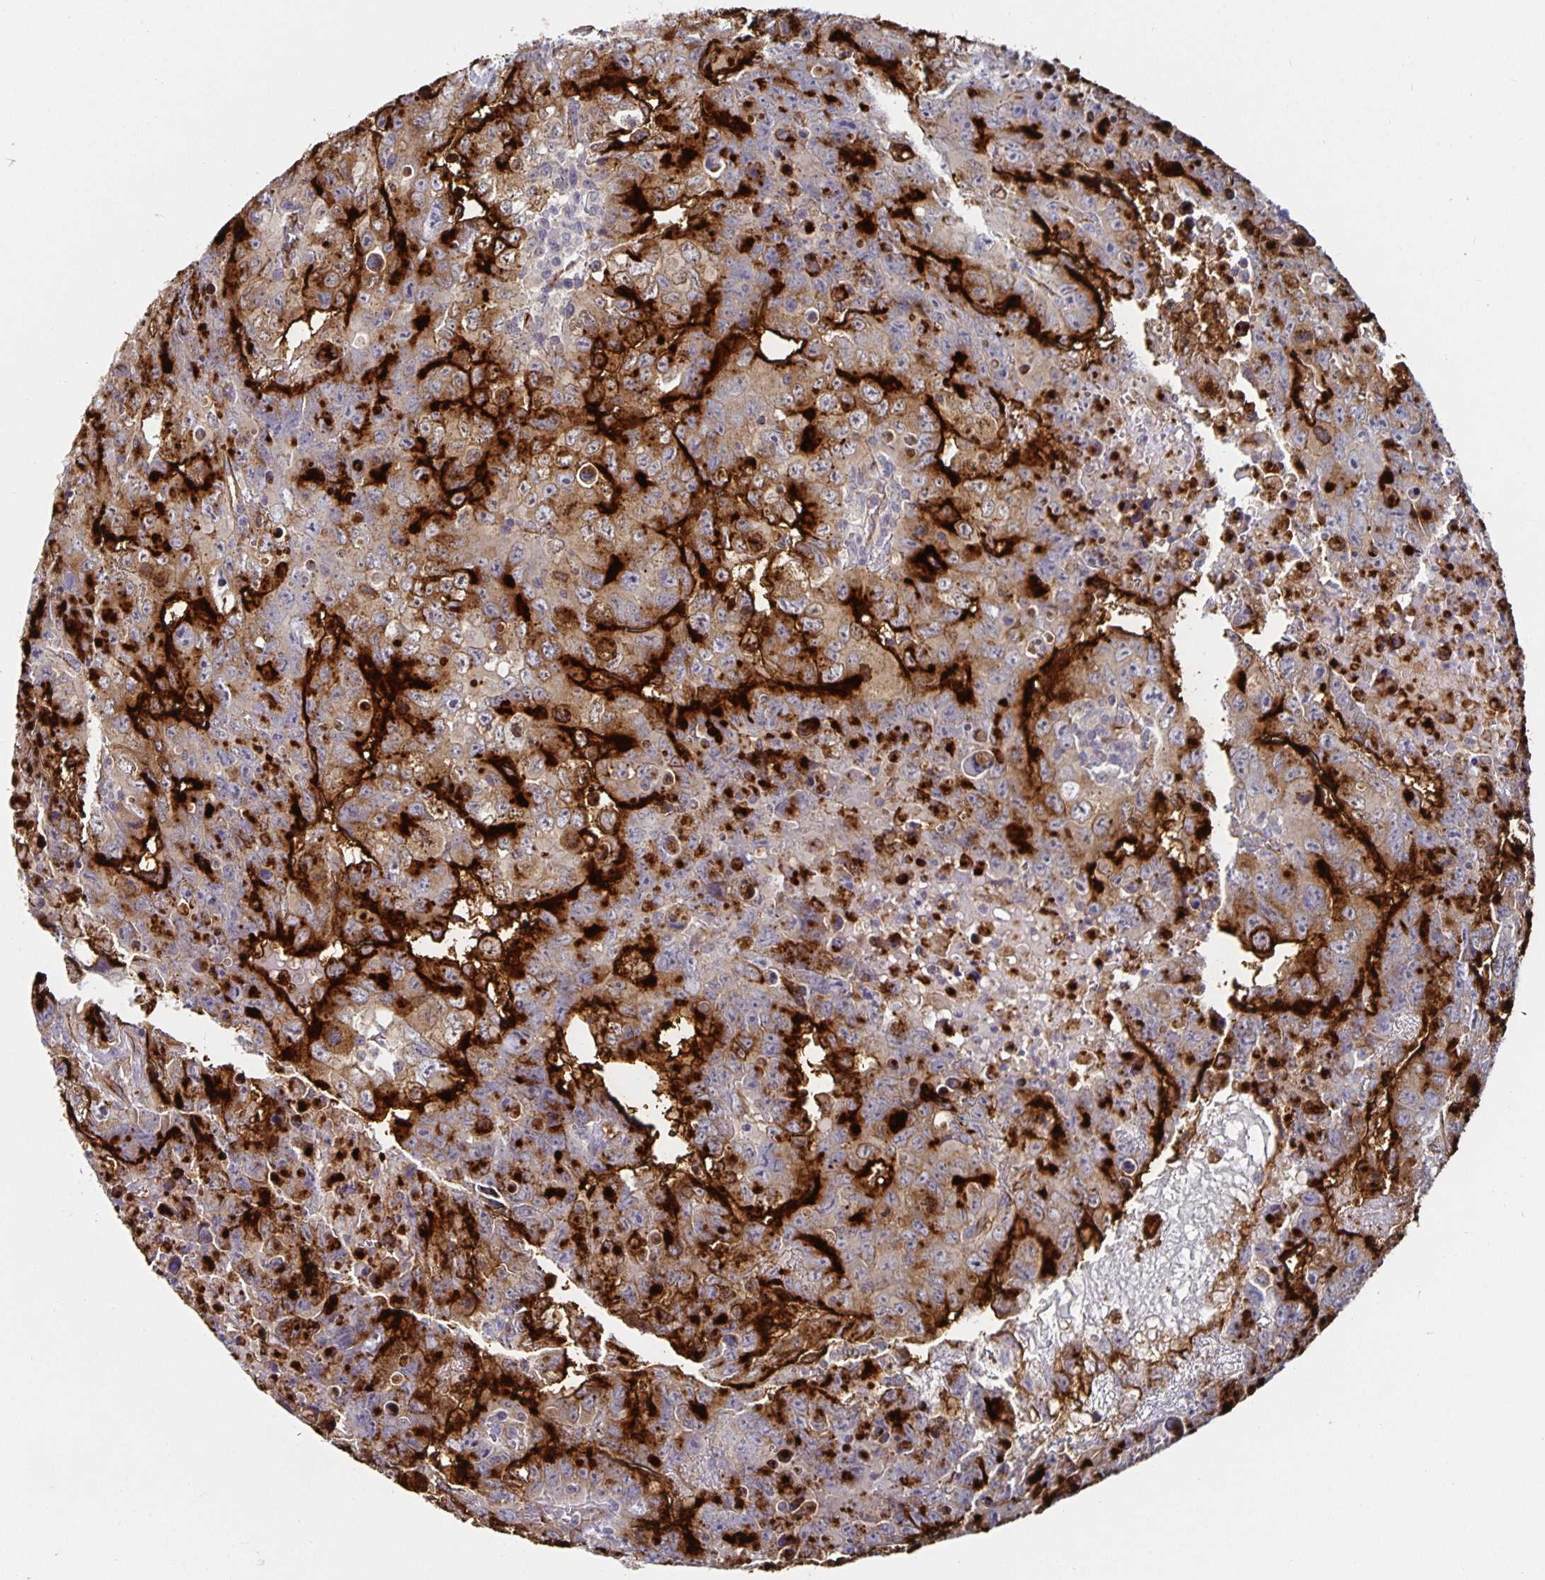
{"staining": {"intensity": "strong", "quantity": "25%-75%", "location": "cytoplasmic/membranous"}, "tissue": "testis cancer", "cell_type": "Tumor cells", "image_type": "cancer", "snomed": [{"axis": "morphology", "description": "Carcinoma, Embryonal, NOS"}, {"axis": "topography", "description": "Testis"}], "caption": "Strong cytoplasmic/membranous expression for a protein is present in about 25%-75% of tumor cells of embryonal carcinoma (testis) using immunohistochemistry.", "gene": "PODXL", "patient": {"sex": "male", "age": 24}}